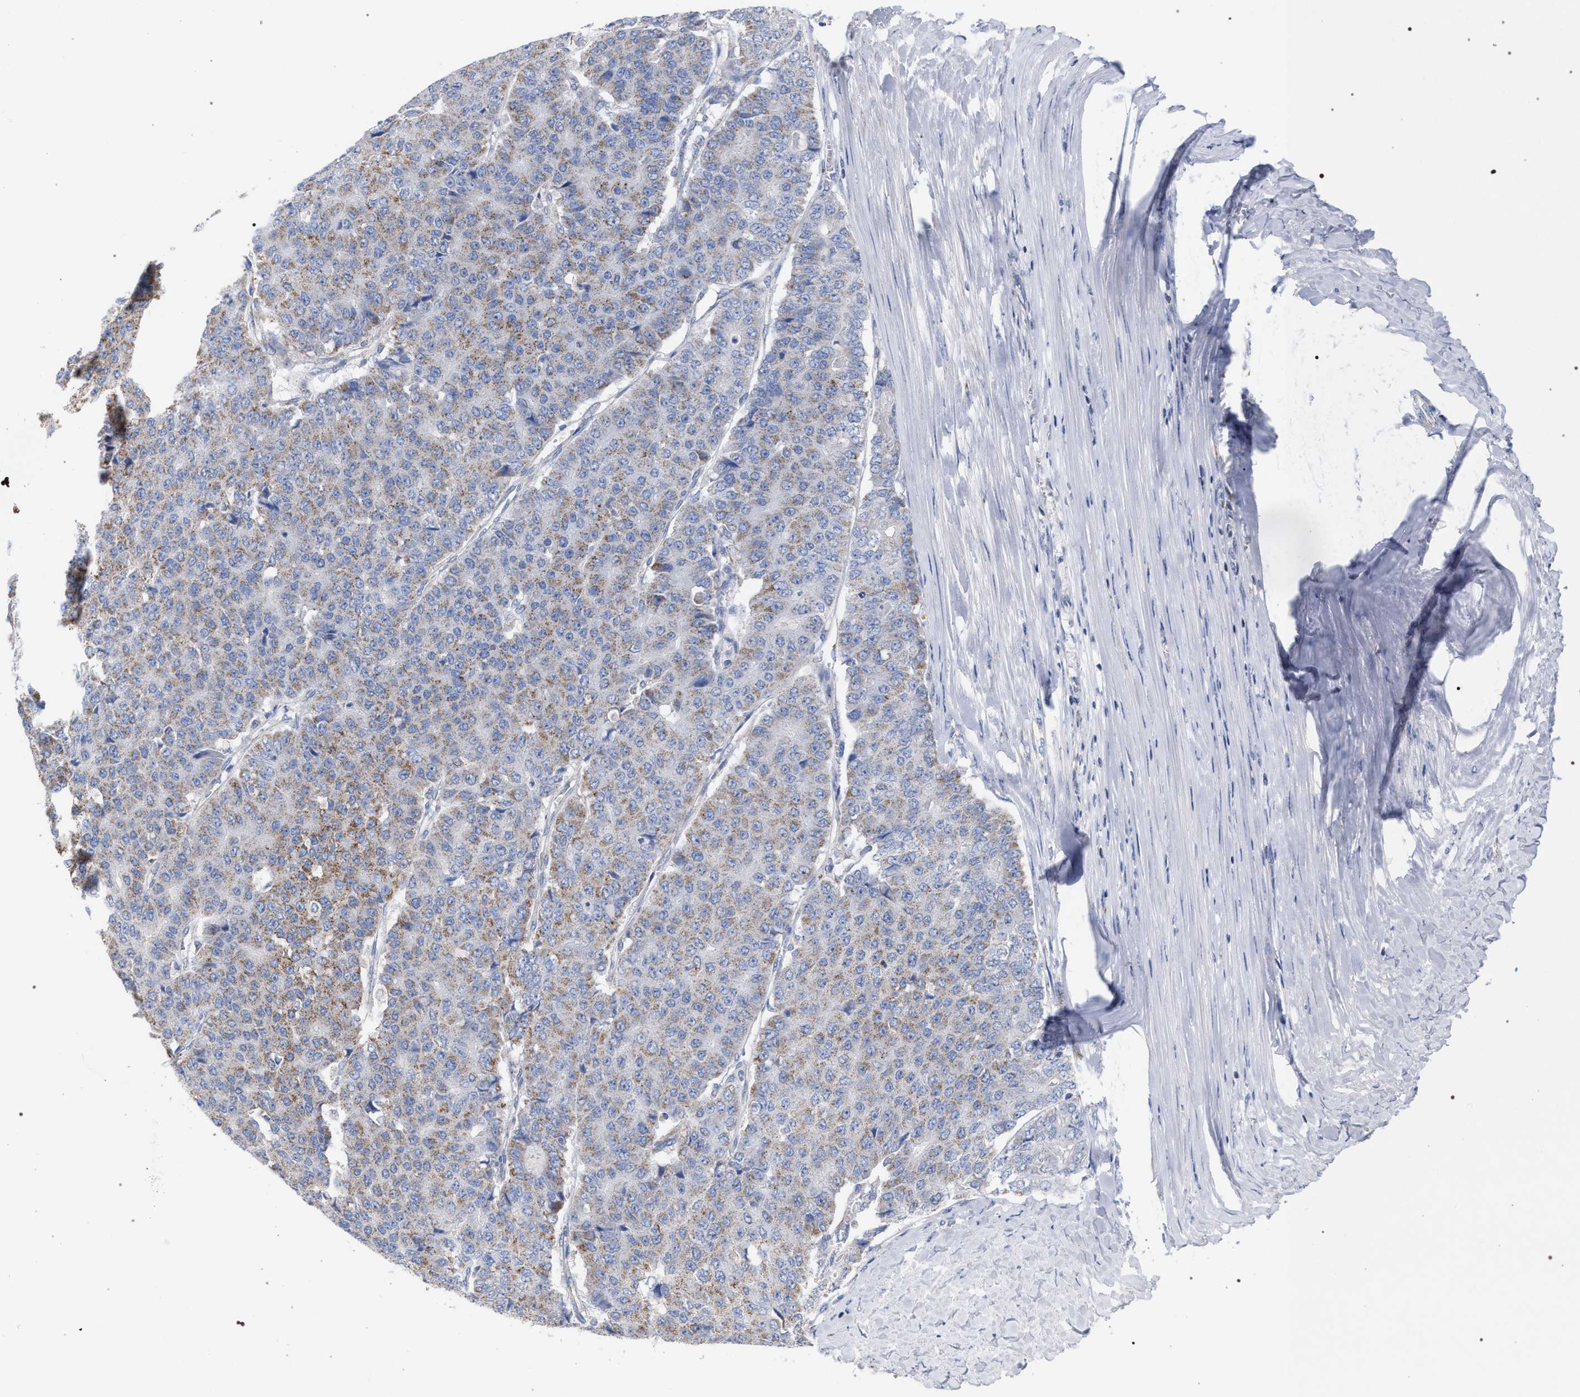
{"staining": {"intensity": "weak", "quantity": ">75%", "location": "cytoplasmic/membranous"}, "tissue": "pancreatic cancer", "cell_type": "Tumor cells", "image_type": "cancer", "snomed": [{"axis": "morphology", "description": "Adenocarcinoma, NOS"}, {"axis": "topography", "description": "Pancreas"}], "caption": "This image shows pancreatic cancer (adenocarcinoma) stained with immunohistochemistry to label a protein in brown. The cytoplasmic/membranous of tumor cells show weak positivity for the protein. Nuclei are counter-stained blue.", "gene": "ECI2", "patient": {"sex": "male", "age": 50}}